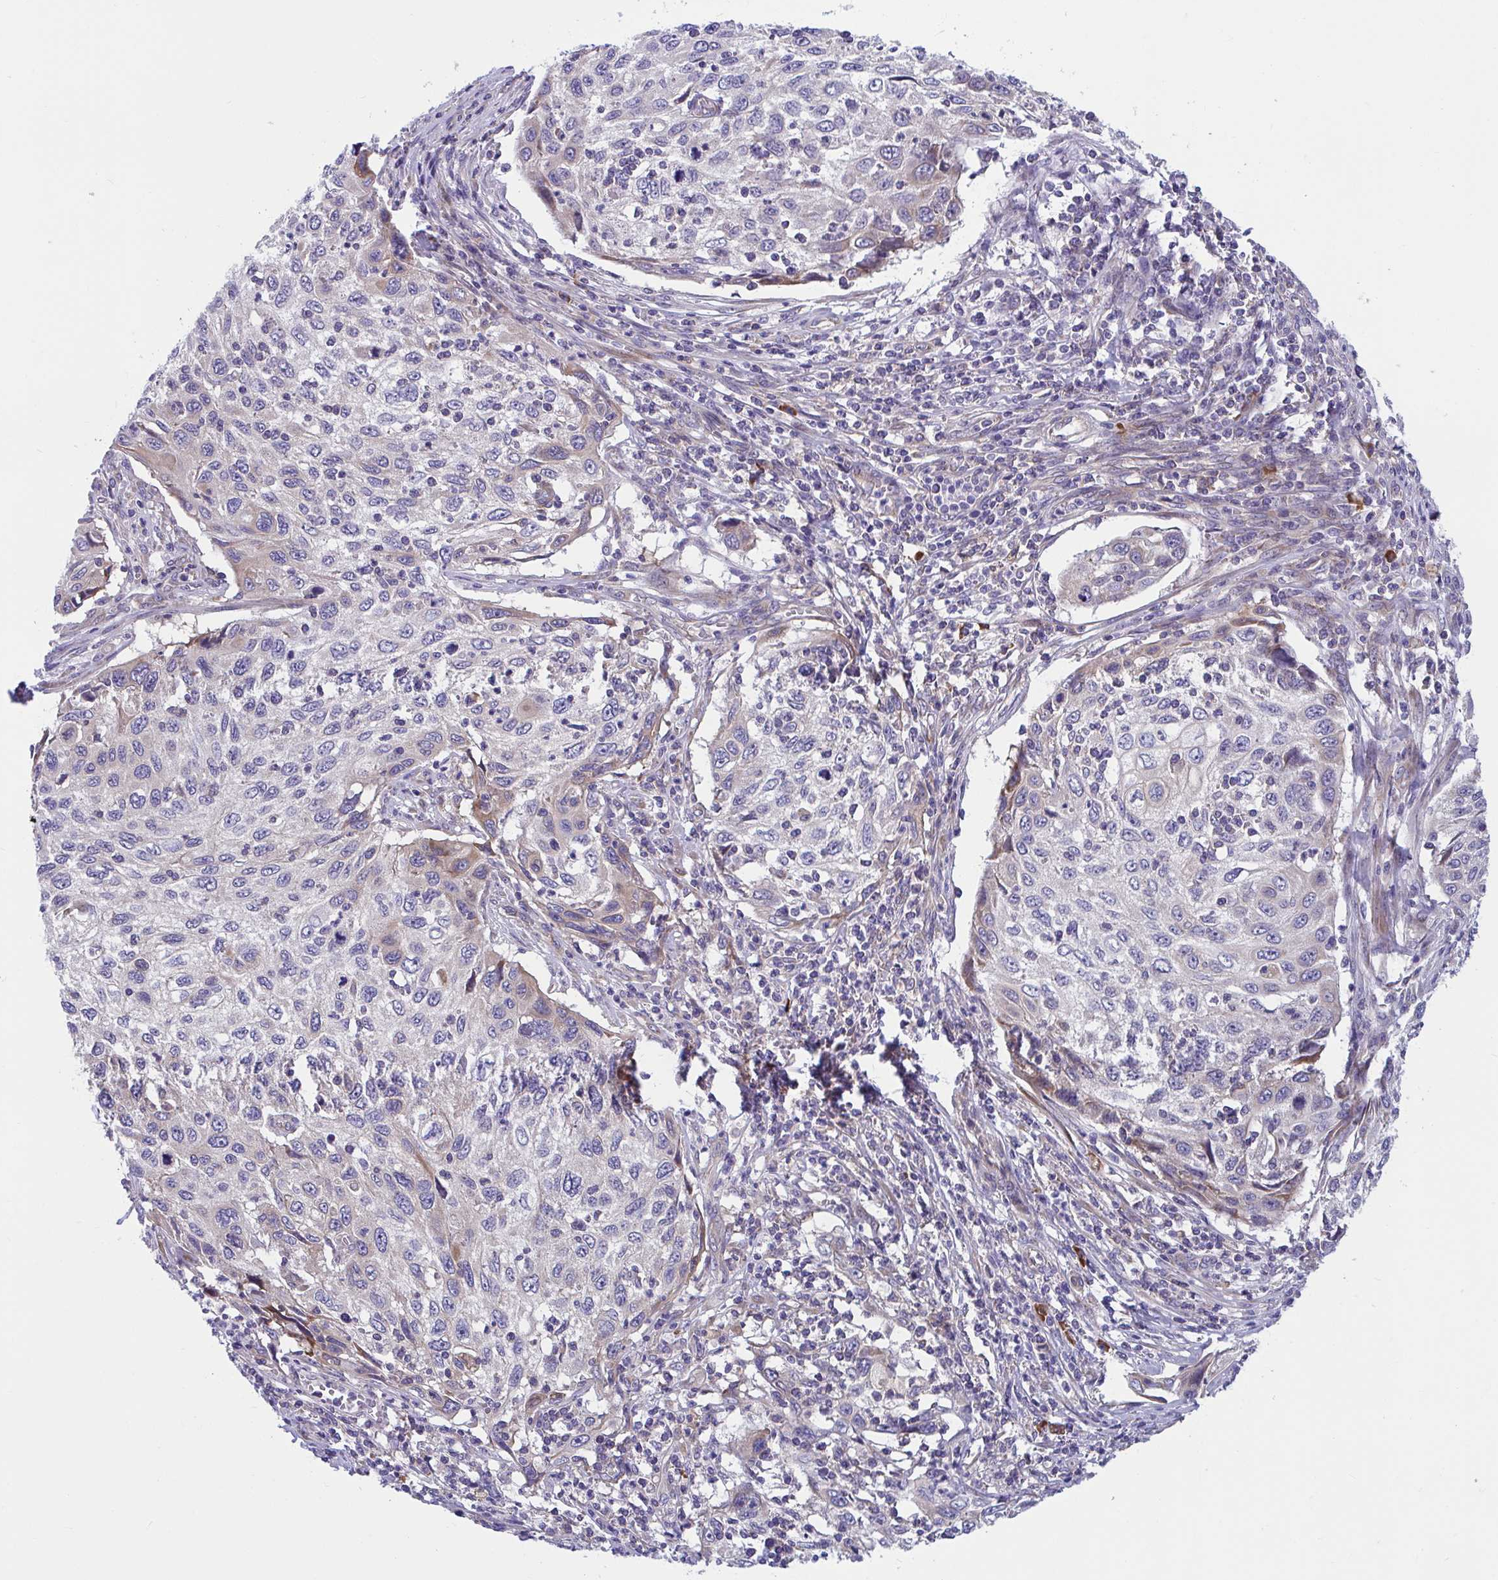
{"staining": {"intensity": "weak", "quantity": "<25%", "location": "cytoplasmic/membranous"}, "tissue": "cervical cancer", "cell_type": "Tumor cells", "image_type": "cancer", "snomed": [{"axis": "morphology", "description": "Squamous cell carcinoma, NOS"}, {"axis": "topography", "description": "Cervix"}], "caption": "Tumor cells are negative for protein expression in human cervical cancer (squamous cell carcinoma).", "gene": "WBP1", "patient": {"sex": "female", "age": 70}}